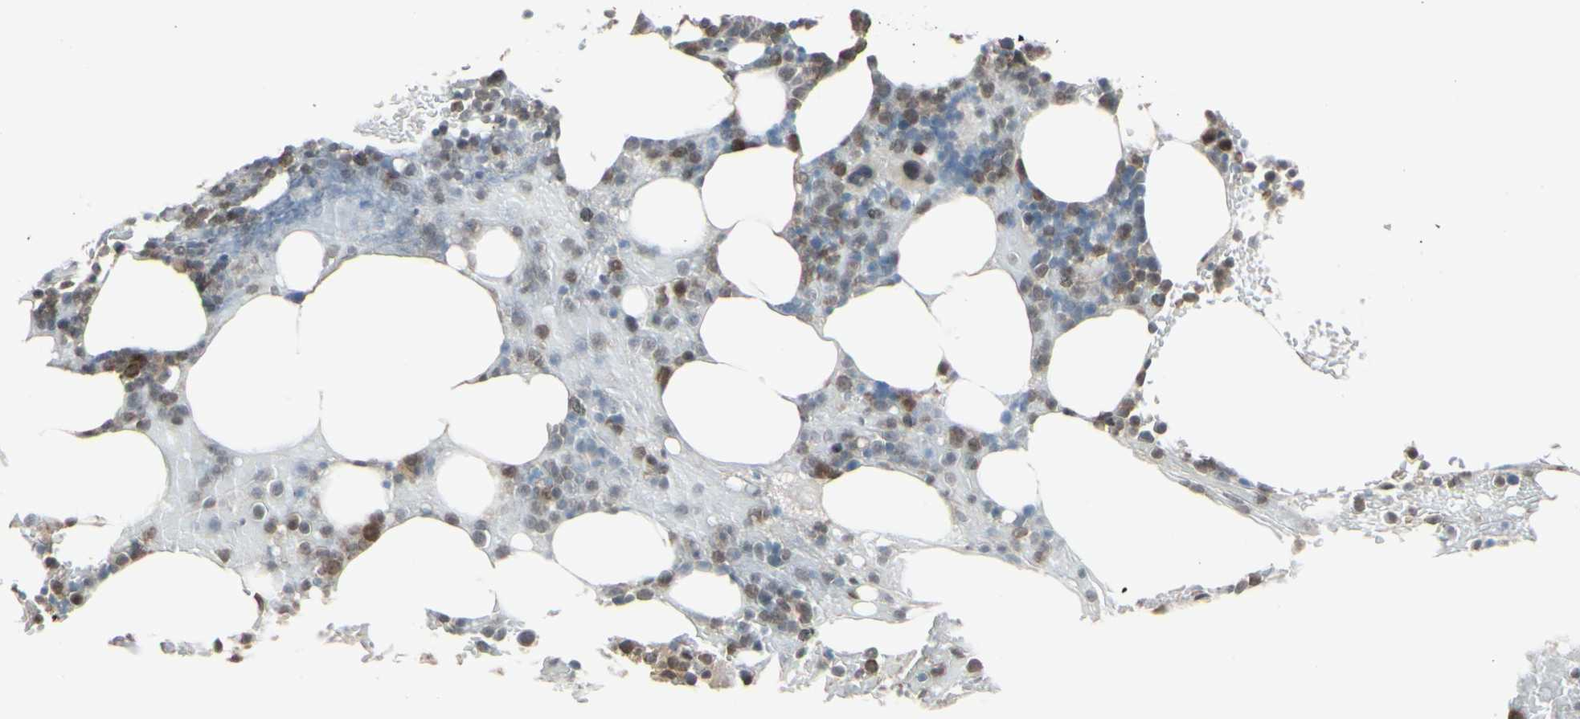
{"staining": {"intensity": "moderate", "quantity": "25%-75%", "location": "cytoplasmic/membranous"}, "tissue": "bone marrow", "cell_type": "Hematopoietic cells", "image_type": "normal", "snomed": [{"axis": "morphology", "description": "Normal tissue, NOS"}, {"axis": "topography", "description": "Bone marrow"}], "caption": "Bone marrow stained for a protein shows moderate cytoplasmic/membranous positivity in hematopoietic cells. (DAB IHC, brown staining for protein, blue staining for nuclei).", "gene": "SAMSN1", "patient": {"sex": "female", "age": 73}}